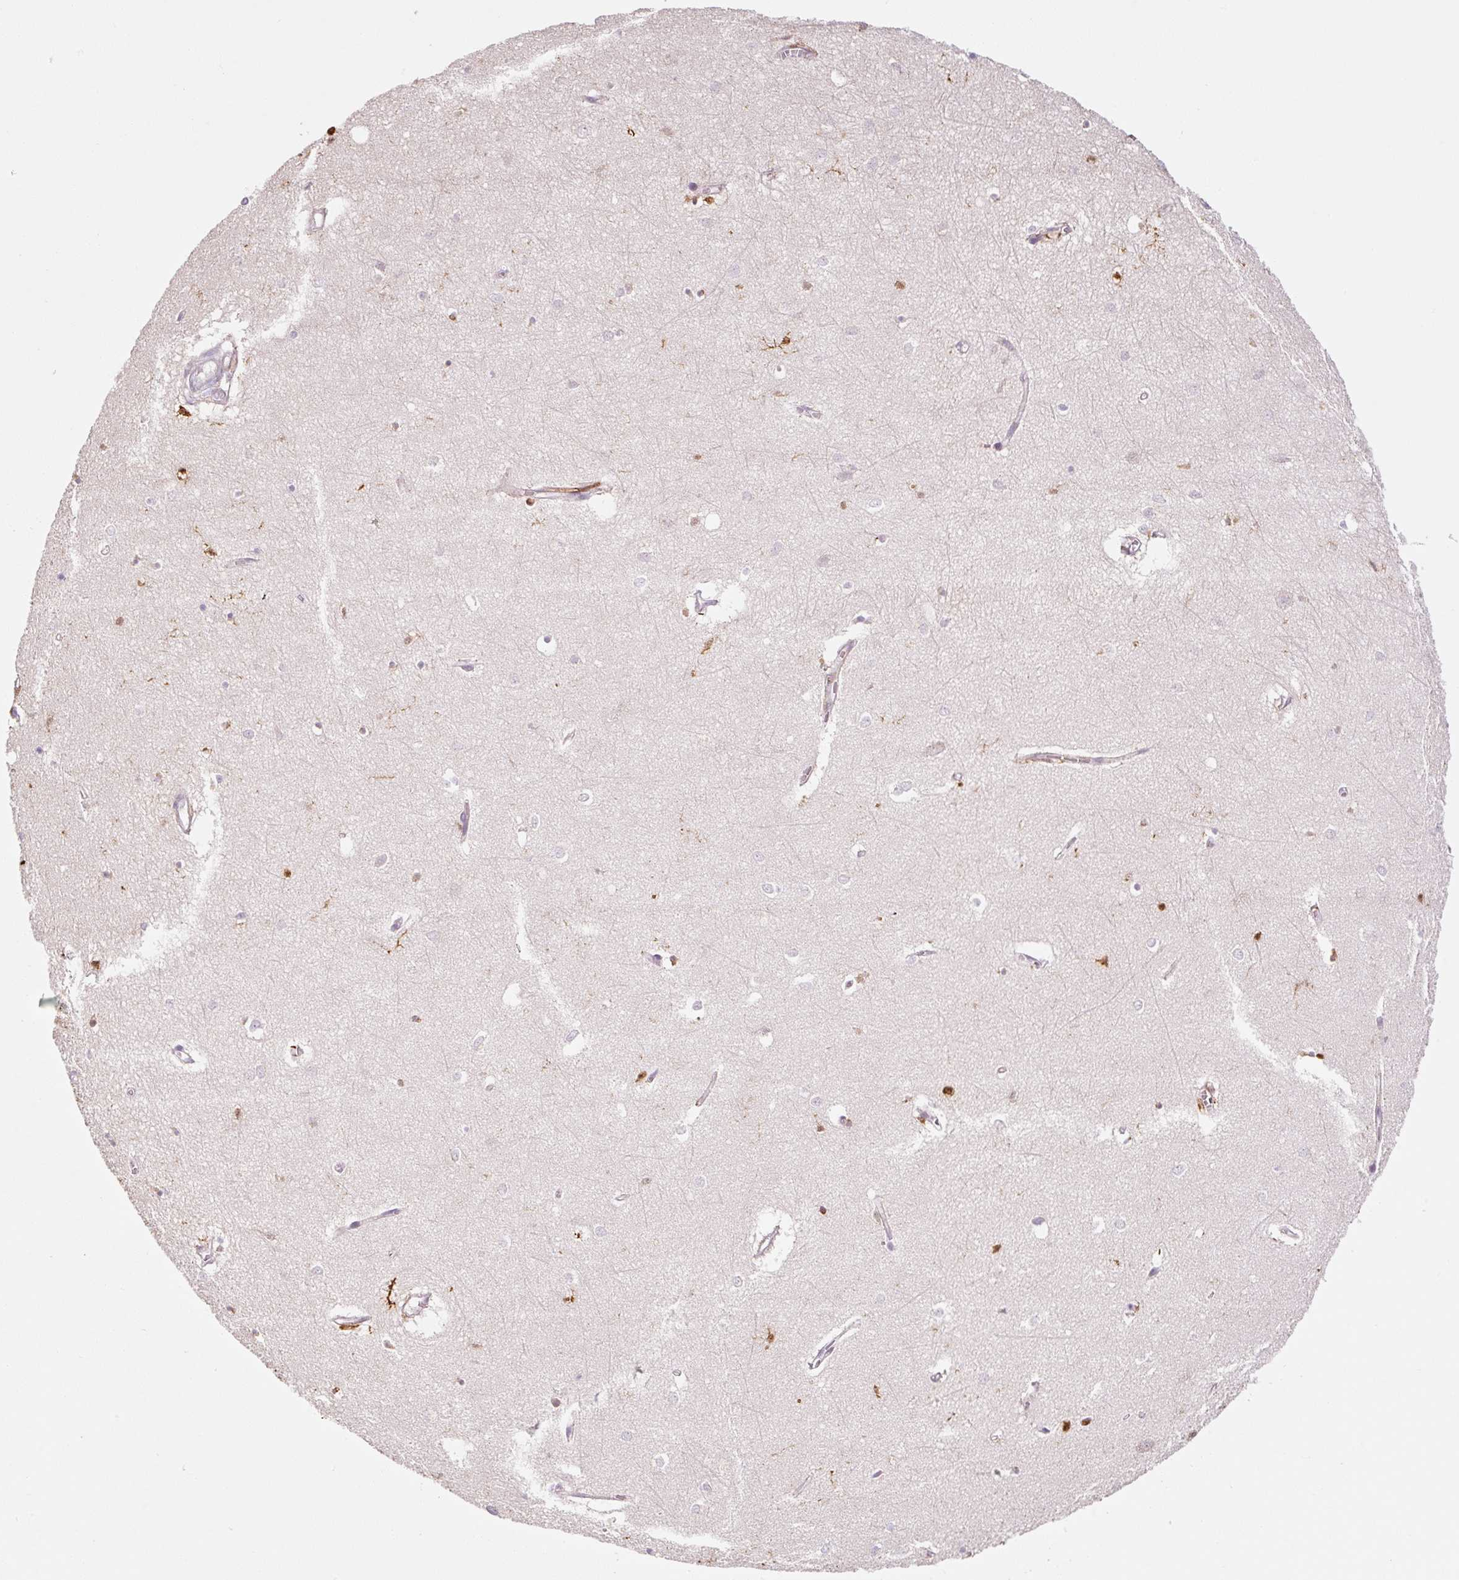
{"staining": {"intensity": "negative", "quantity": "none", "location": "none"}, "tissue": "hippocampus", "cell_type": "Glial cells", "image_type": "normal", "snomed": [{"axis": "morphology", "description": "Normal tissue, NOS"}, {"axis": "topography", "description": "Hippocampus"}], "caption": "Histopathology image shows no protein expression in glial cells of benign hippocampus. The staining was performed using DAB to visualize the protein expression in brown, while the nuclei were stained in blue with hematoxylin (Magnification: 20x).", "gene": "FUT10", "patient": {"sex": "female", "age": 64}}